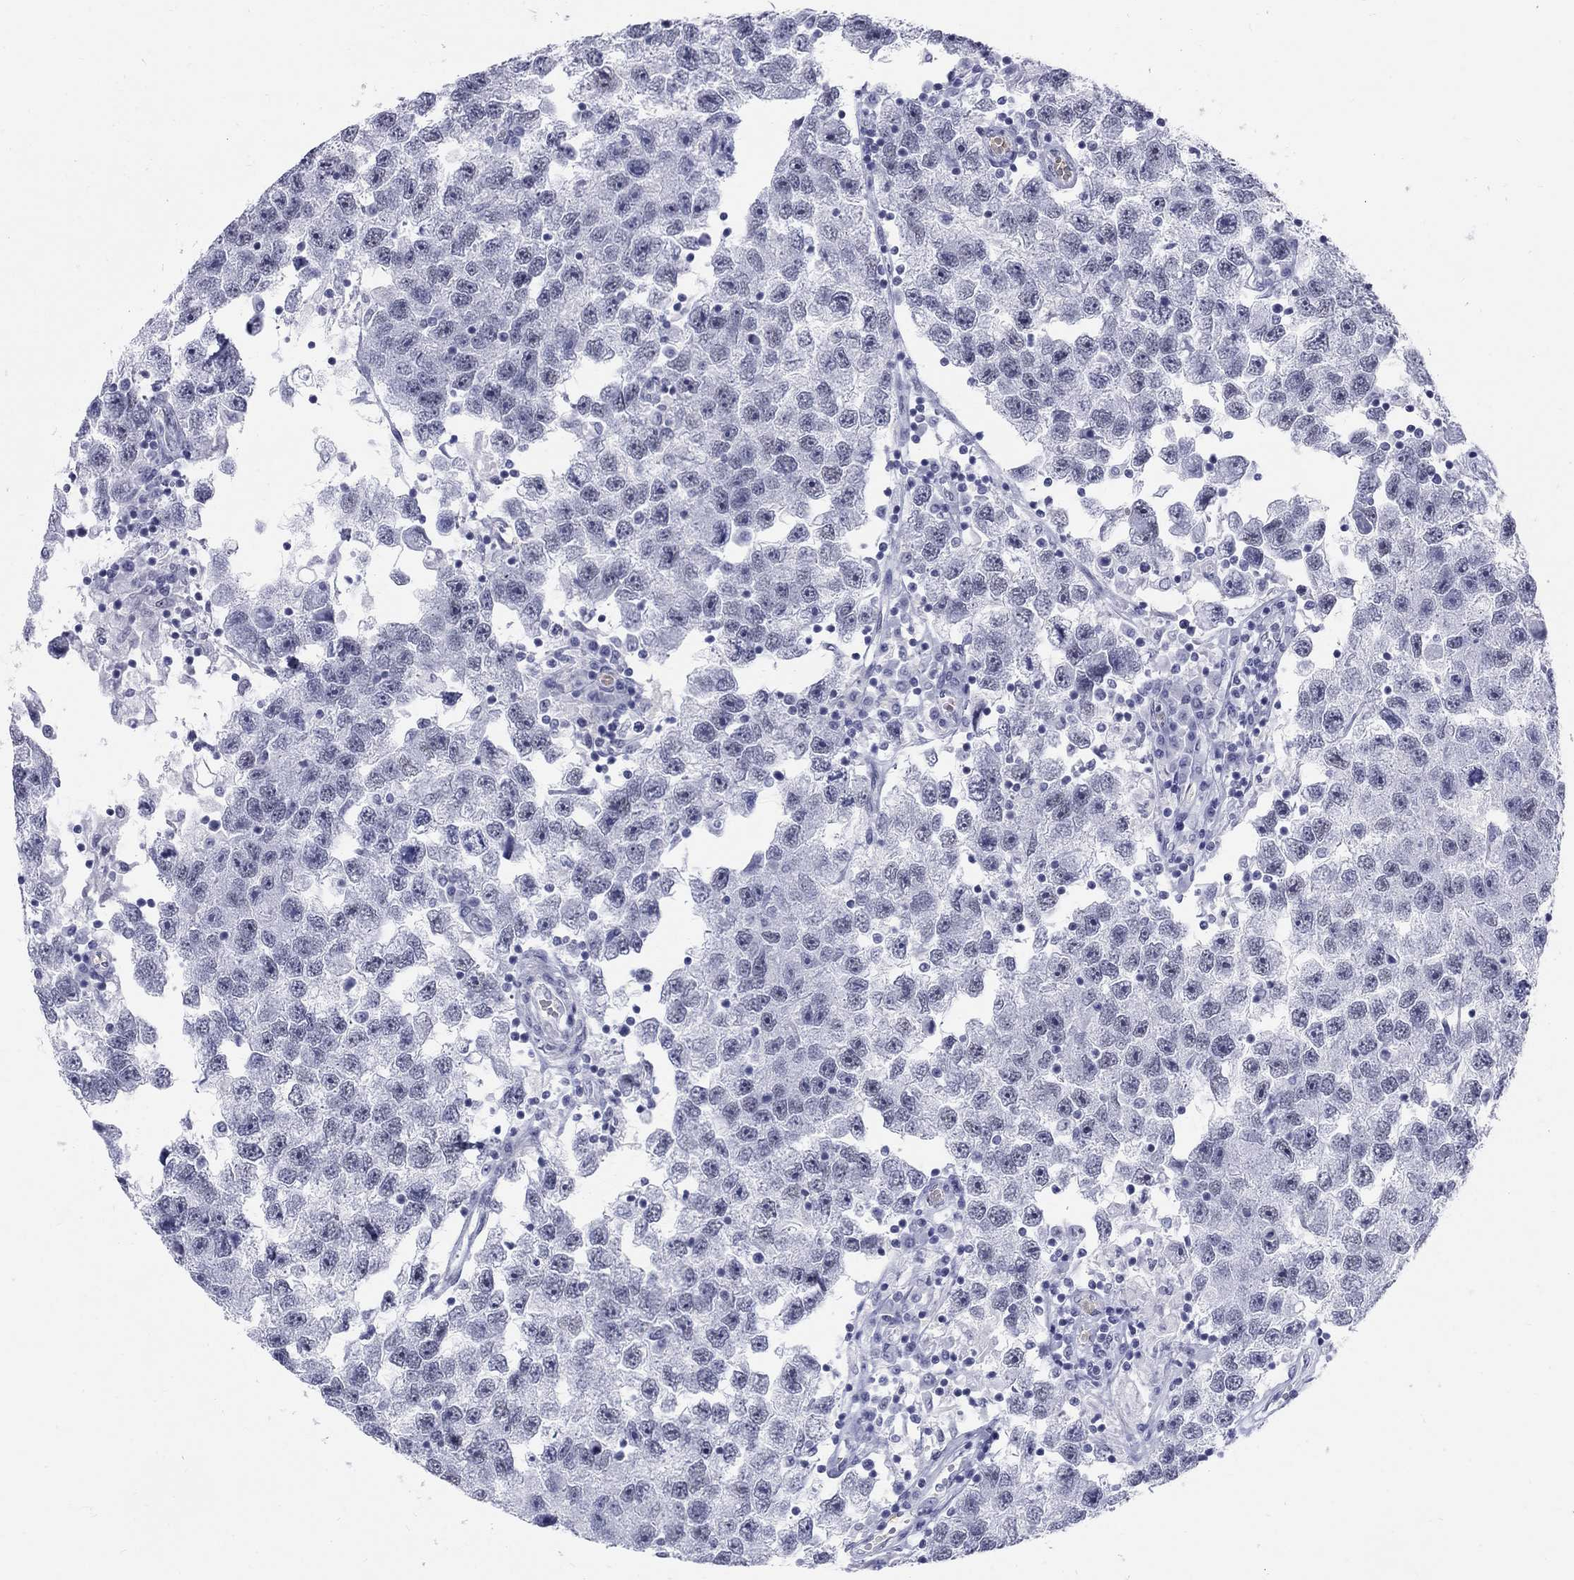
{"staining": {"intensity": "negative", "quantity": "none", "location": "none"}, "tissue": "testis cancer", "cell_type": "Tumor cells", "image_type": "cancer", "snomed": [{"axis": "morphology", "description": "Seminoma, NOS"}, {"axis": "topography", "description": "Testis"}], "caption": "There is no significant staining in tumor cells of testis cancer. (Stains: DAB (3,3'-diaminobenzidine) IHC with hematoxylin counter stain, Microscopy: brightfield microscopy at high magnification).", "gene": "DMTN", "patient": {"sex": "male", "age": 26}}